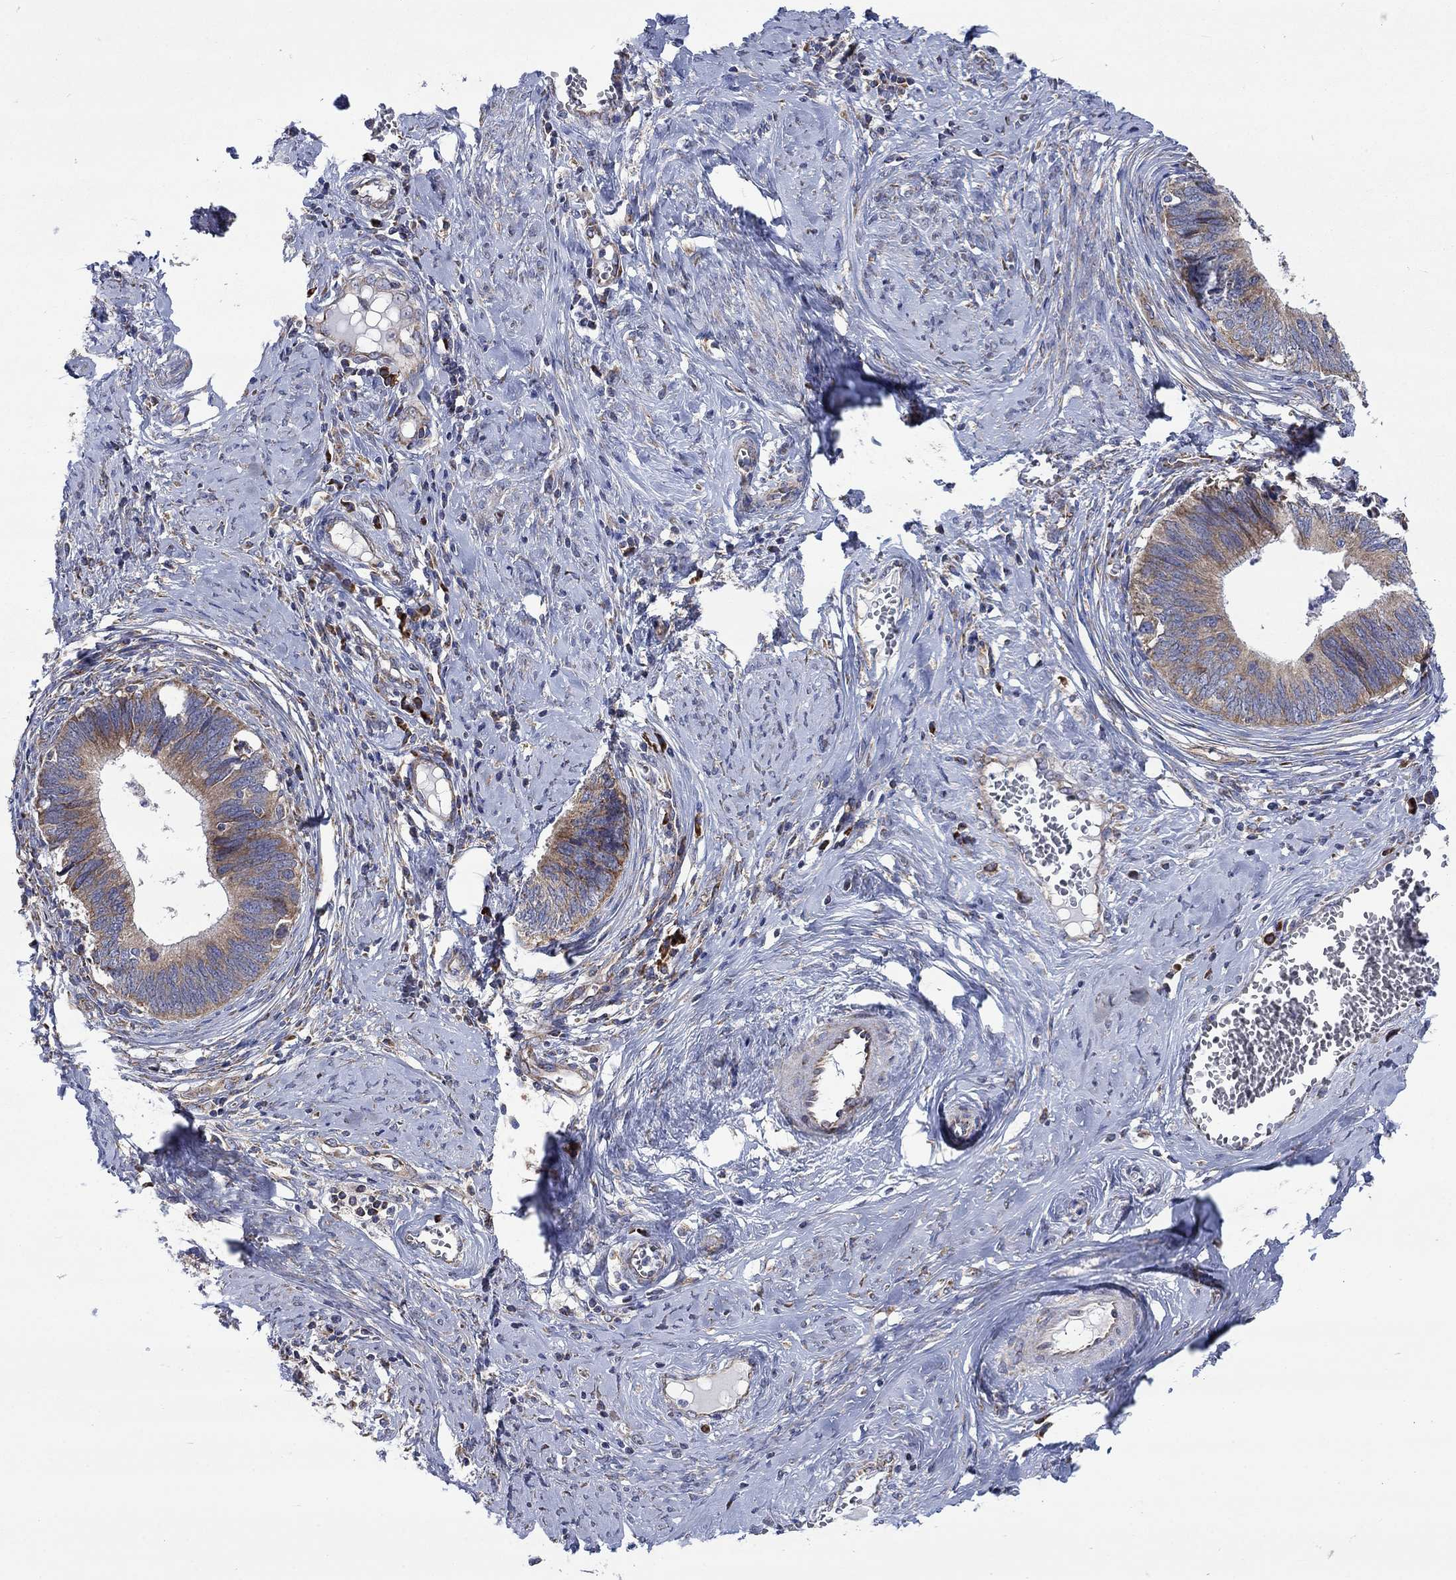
{"staining": {"intensity": "weak", "quantity": ">75%", "location": "cytoplasmic/membranous"}, "tissue": "cervical cancer", "cell_type": "Tumor cells", "image_type": "cancer", "snomed": [{"axis": "morphology", "description": "Adenocarcinoma, NOS"}, {"axis": "topography", "description": "Cervix"}], "caption": "IHC histopathology image of human cervical cancer (adenocarcinoma) stained for a protein (brown), which exhibits low levels of weak cytoplasmic/membranous positivity in approximately >75% of tumor cells.", "gene": "RPLP0", "patient": {"sex": "female", "age": 42}}